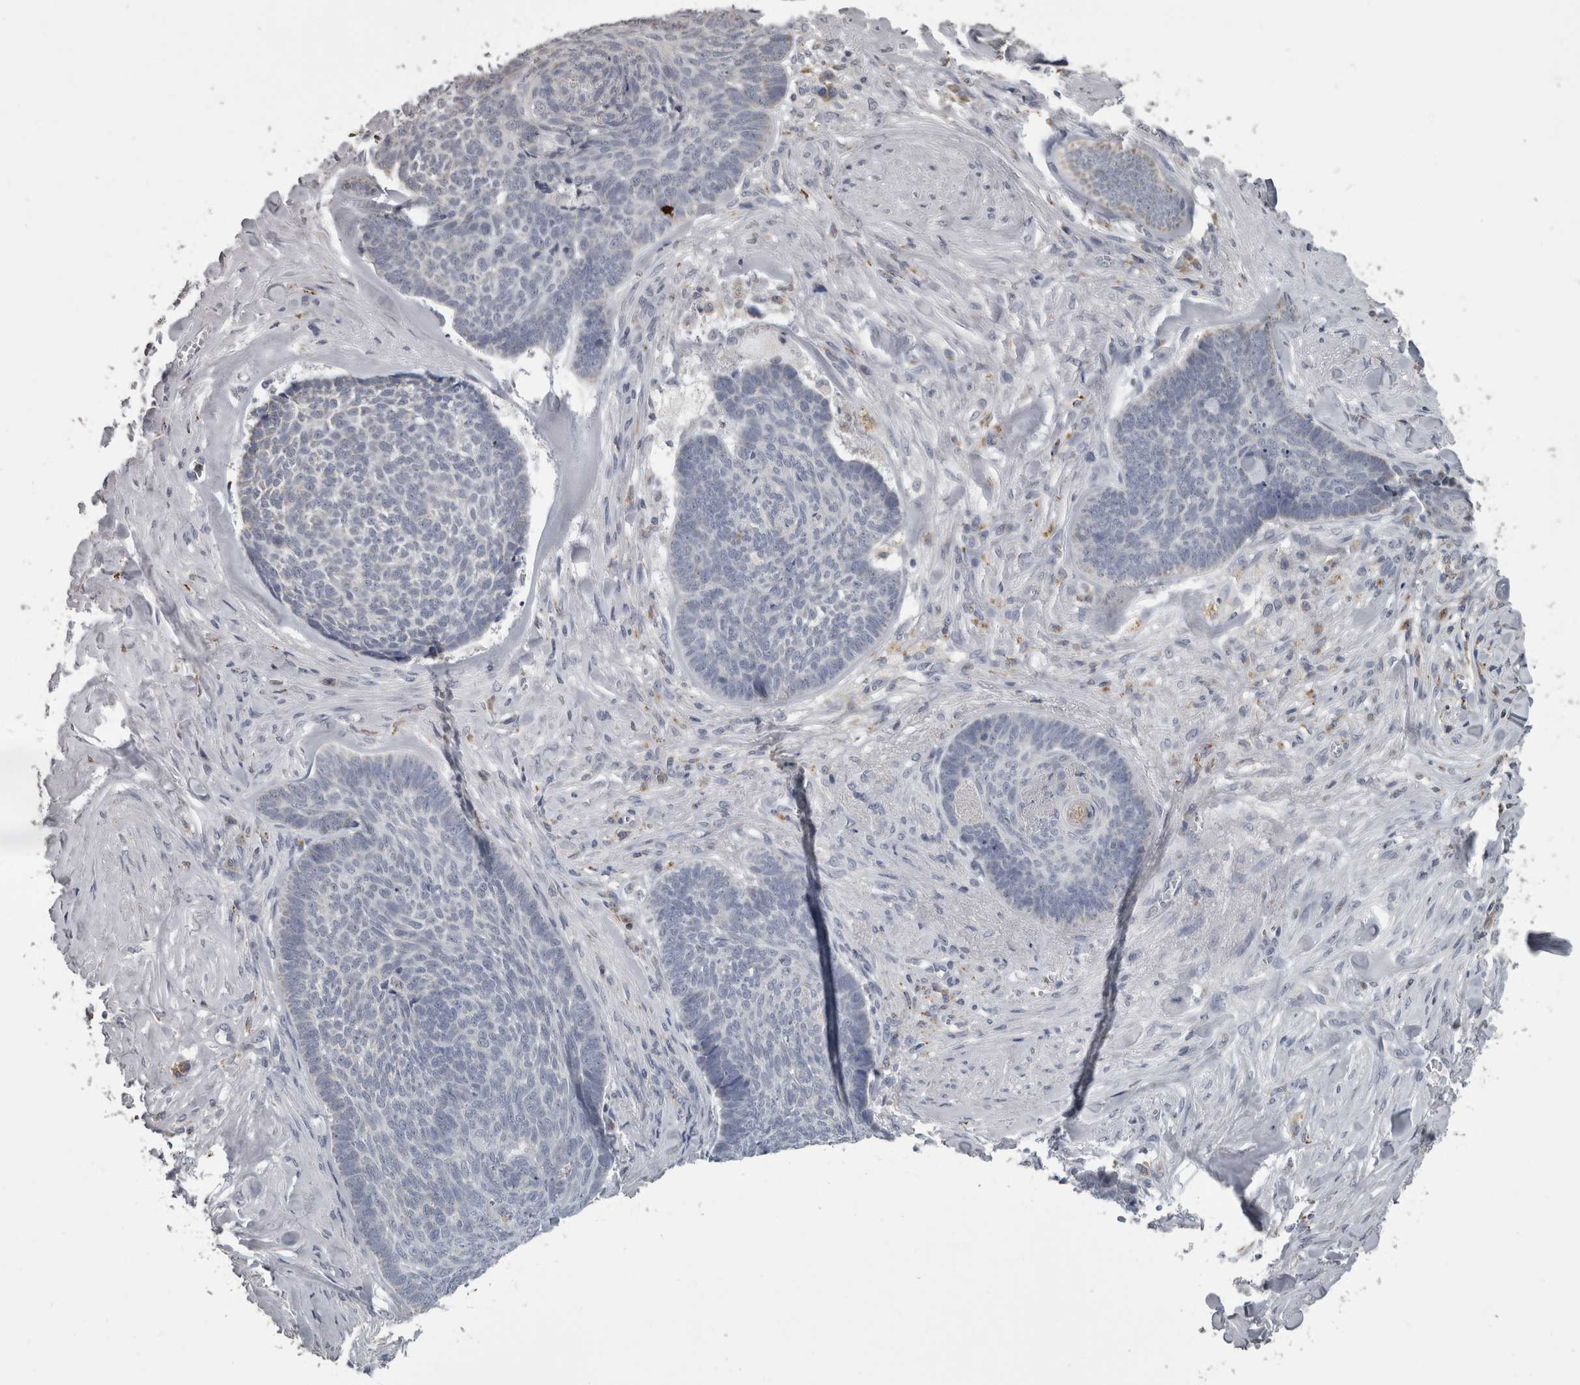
{"staining": {"intensity": "negative", "quantity": "none", "location": "none"}, "tissue": "skin cancer", "cell_type": "Tumor cells", "image_type": "cancer", "snomed": [{"axis": "morphology", "description": "Basal cell carcinoma"}, {"axis": "topography", "description": "Skin"}], "caption": "Immunohistochemical staining of human skin cancer reveals no significant positivity in tumor cells. (DAB (3,3'-diaminobenzidine) immunohistochemistry with hematoxylin counter stain).", "gene": "NAAA", "patient": {"sex": "male", "age": 84}}